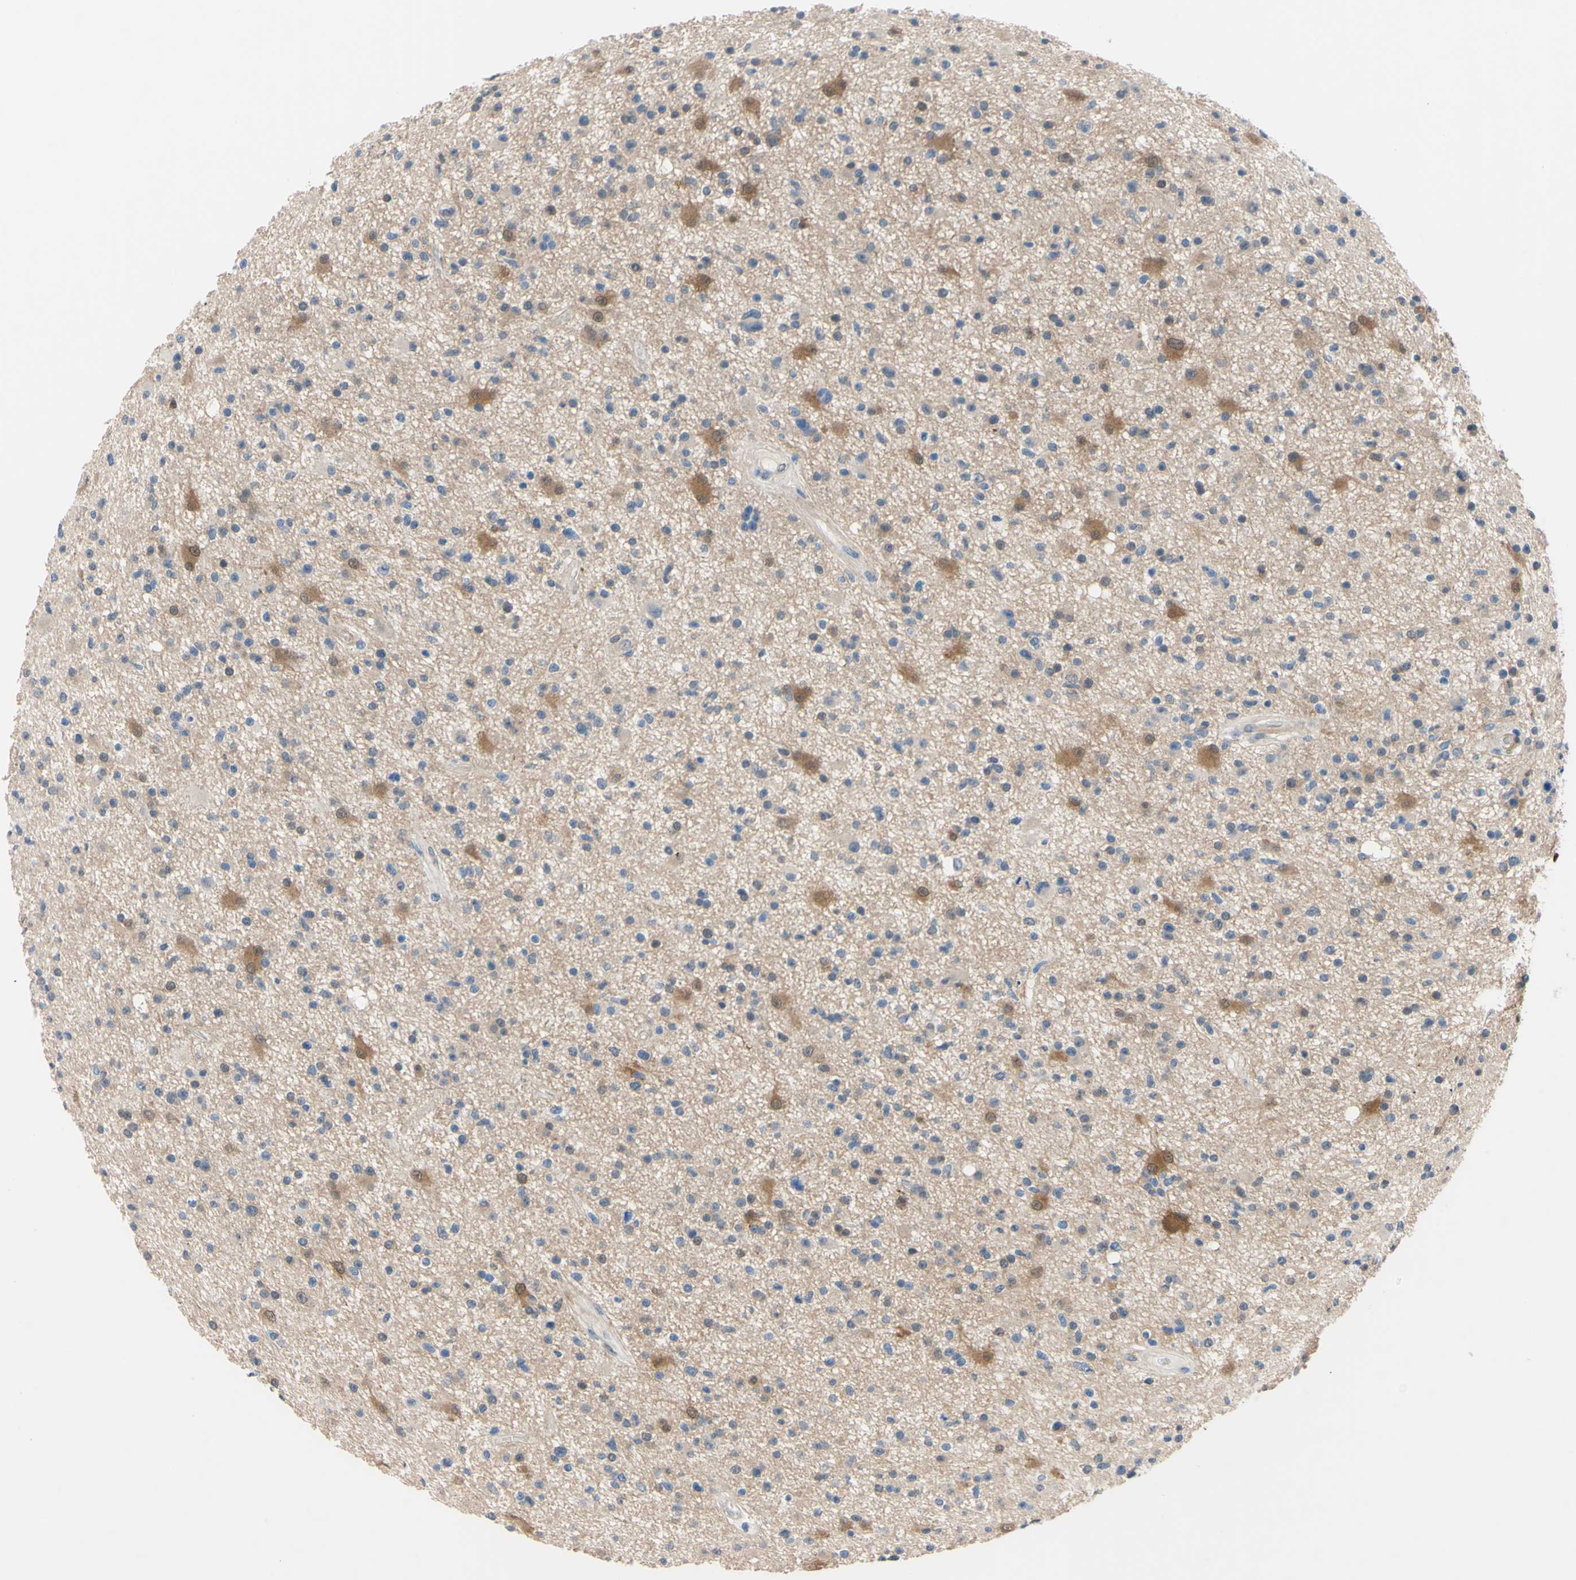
{"staining": {"intensity": "moderate", "quantity": "25%-75%", "location": "cytoplasmic/membranous"}, "tissue": "glioma", "cell_type": "Tumor cells", "image_type": "cancer", "snomed": [{"axis": "morphology", "description": "Glioma, malignant, High grade"}, {"axis": "topography", "description": "Brain"}], "caption": "Immunohistochemical staining of malignant glioma (high-grade) reveals medium levels of moderate cytoplasmic/membranous protein positivity in approximately 25%-75% of tumor cells.", "gene": "NOL3", "patient": {"sex": "male", "age": 33}}